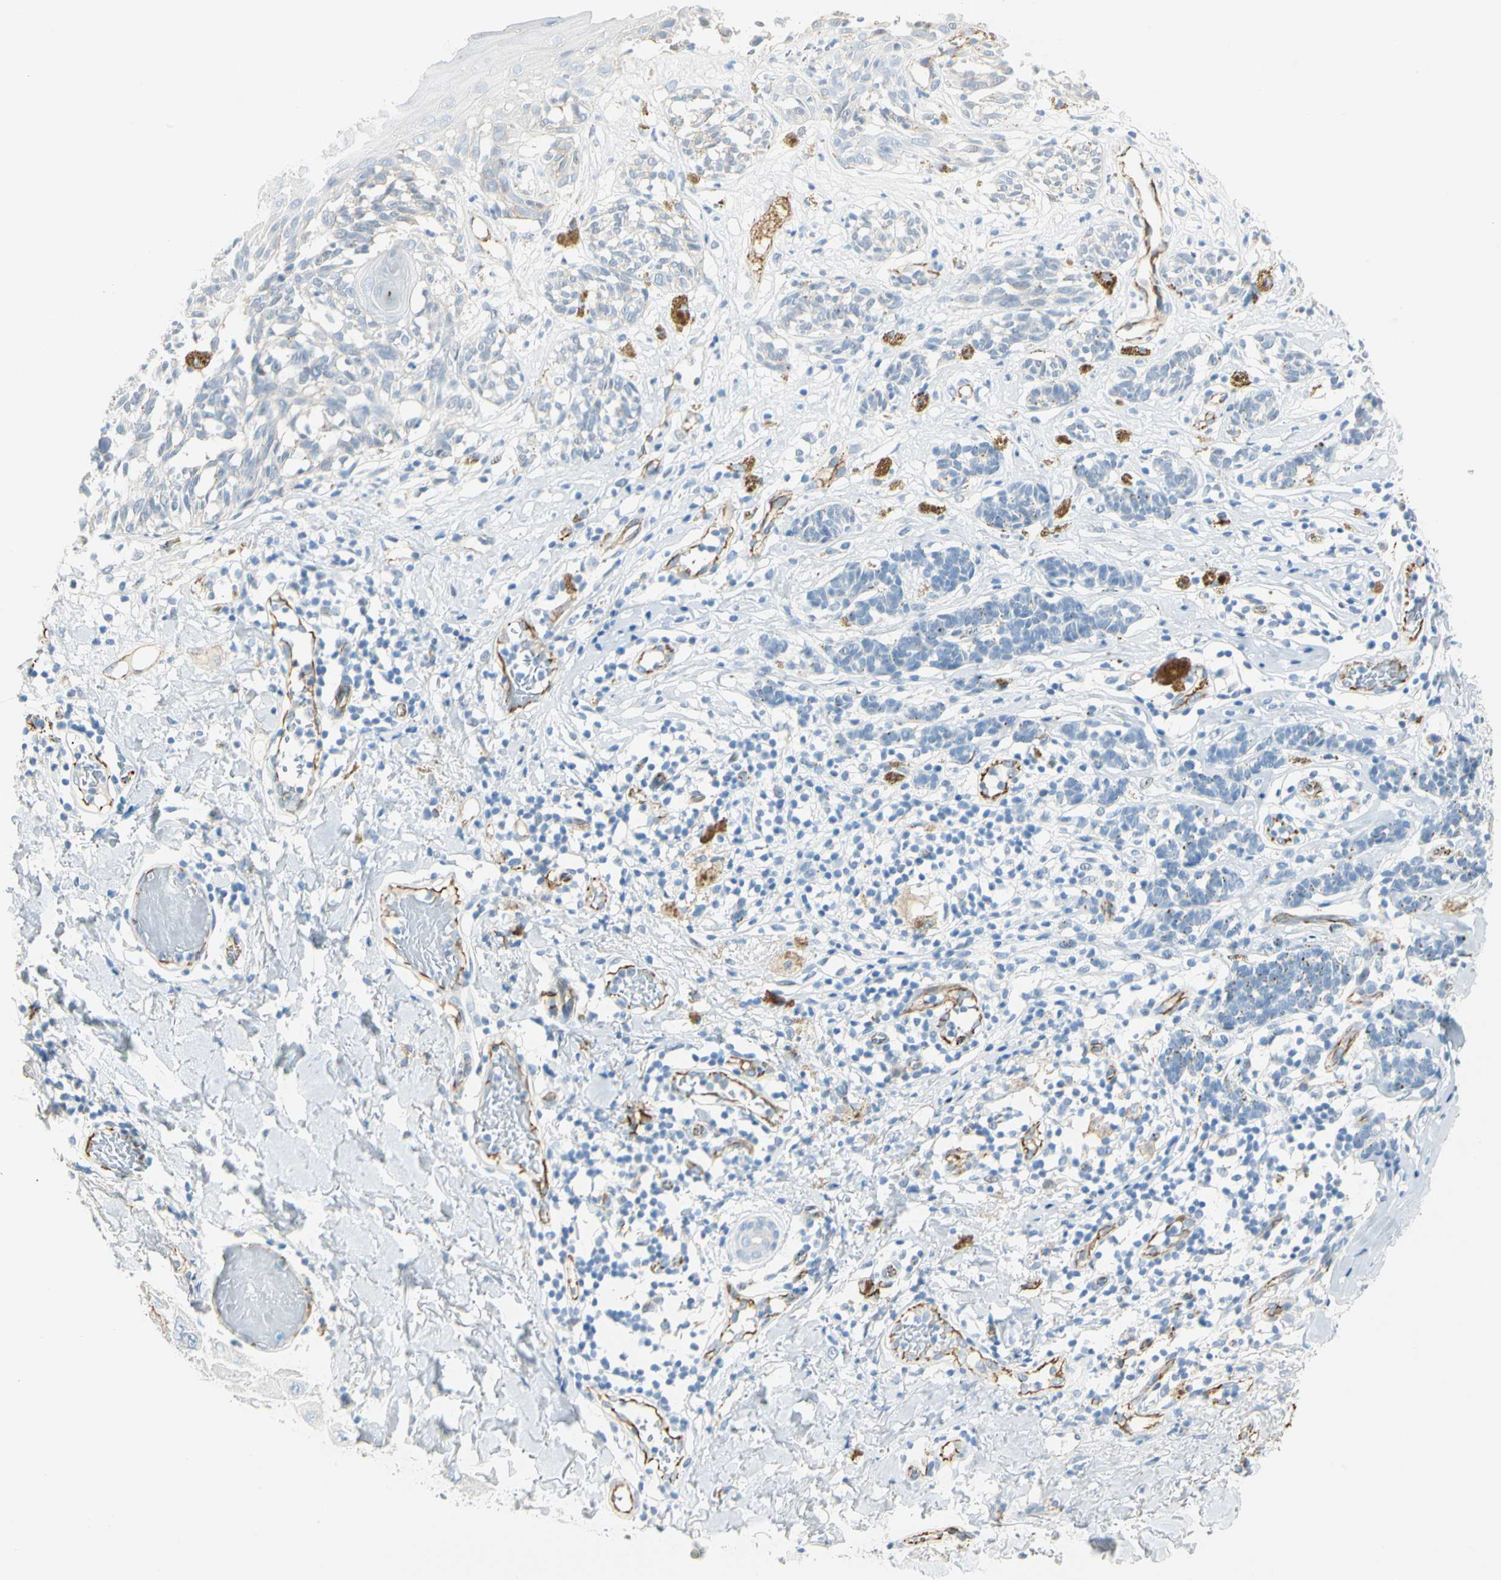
{"staining": {"intensity": "weak", "quantity": "<25%", "location": "cytoplasmic/membranous"}, "tissue": "melanoma", "cell_type": "Tumor cells", "image_type": "cancer", "snomed": [{"axis": "morphology", "description": "Malignant melanoma, NOS"}, {"axis": "topography", "description": "Skin"}], "caption": "Protein analysis of malignant melanoma shows no significant positivity in tumor cells.", "gene": "VPS9D1", "patient": {"sex": "male", "age": 64}}